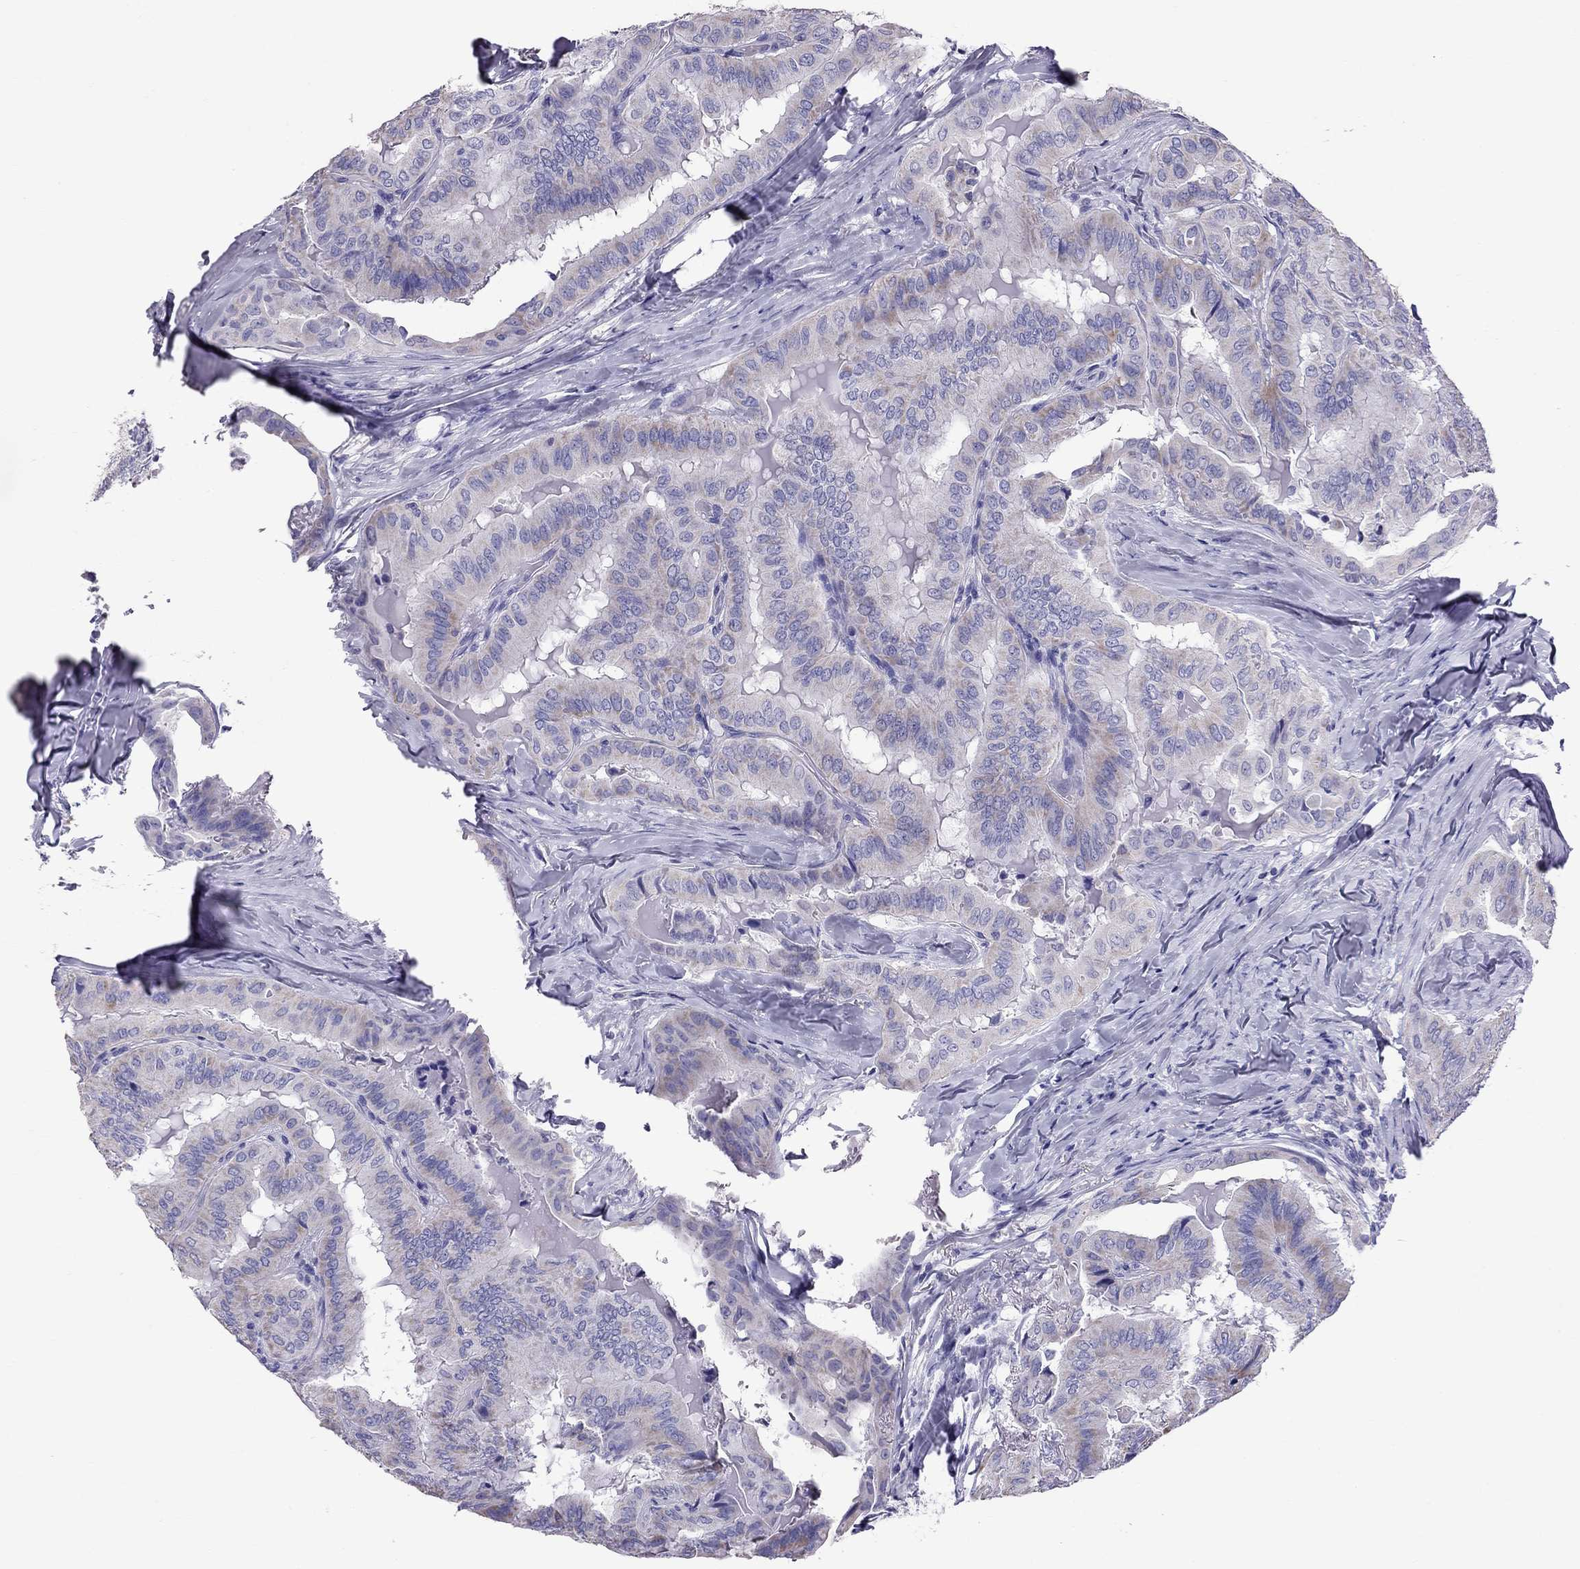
{"staining": {"intensity": "weak", "quantity": "<25%", "location": "cytoplasmic/membranous"}, "tissue": "thyroid cancer", "cell_type": "Tumor cells", "image_type": "cancer", "snomed": [{"axis": "morphology", "description": "Papillary adenocarcinoma, NOS"}, {"axis": "topography", "description": "Thyroid gland"}], "caption": "This is a histopathology image of IHC staining of thyroid papillary adenocarcinoma, which shows no positivity in tumor cells.", "gene": "TTLL13", "patient": {"sex": "female", "age": 68}}